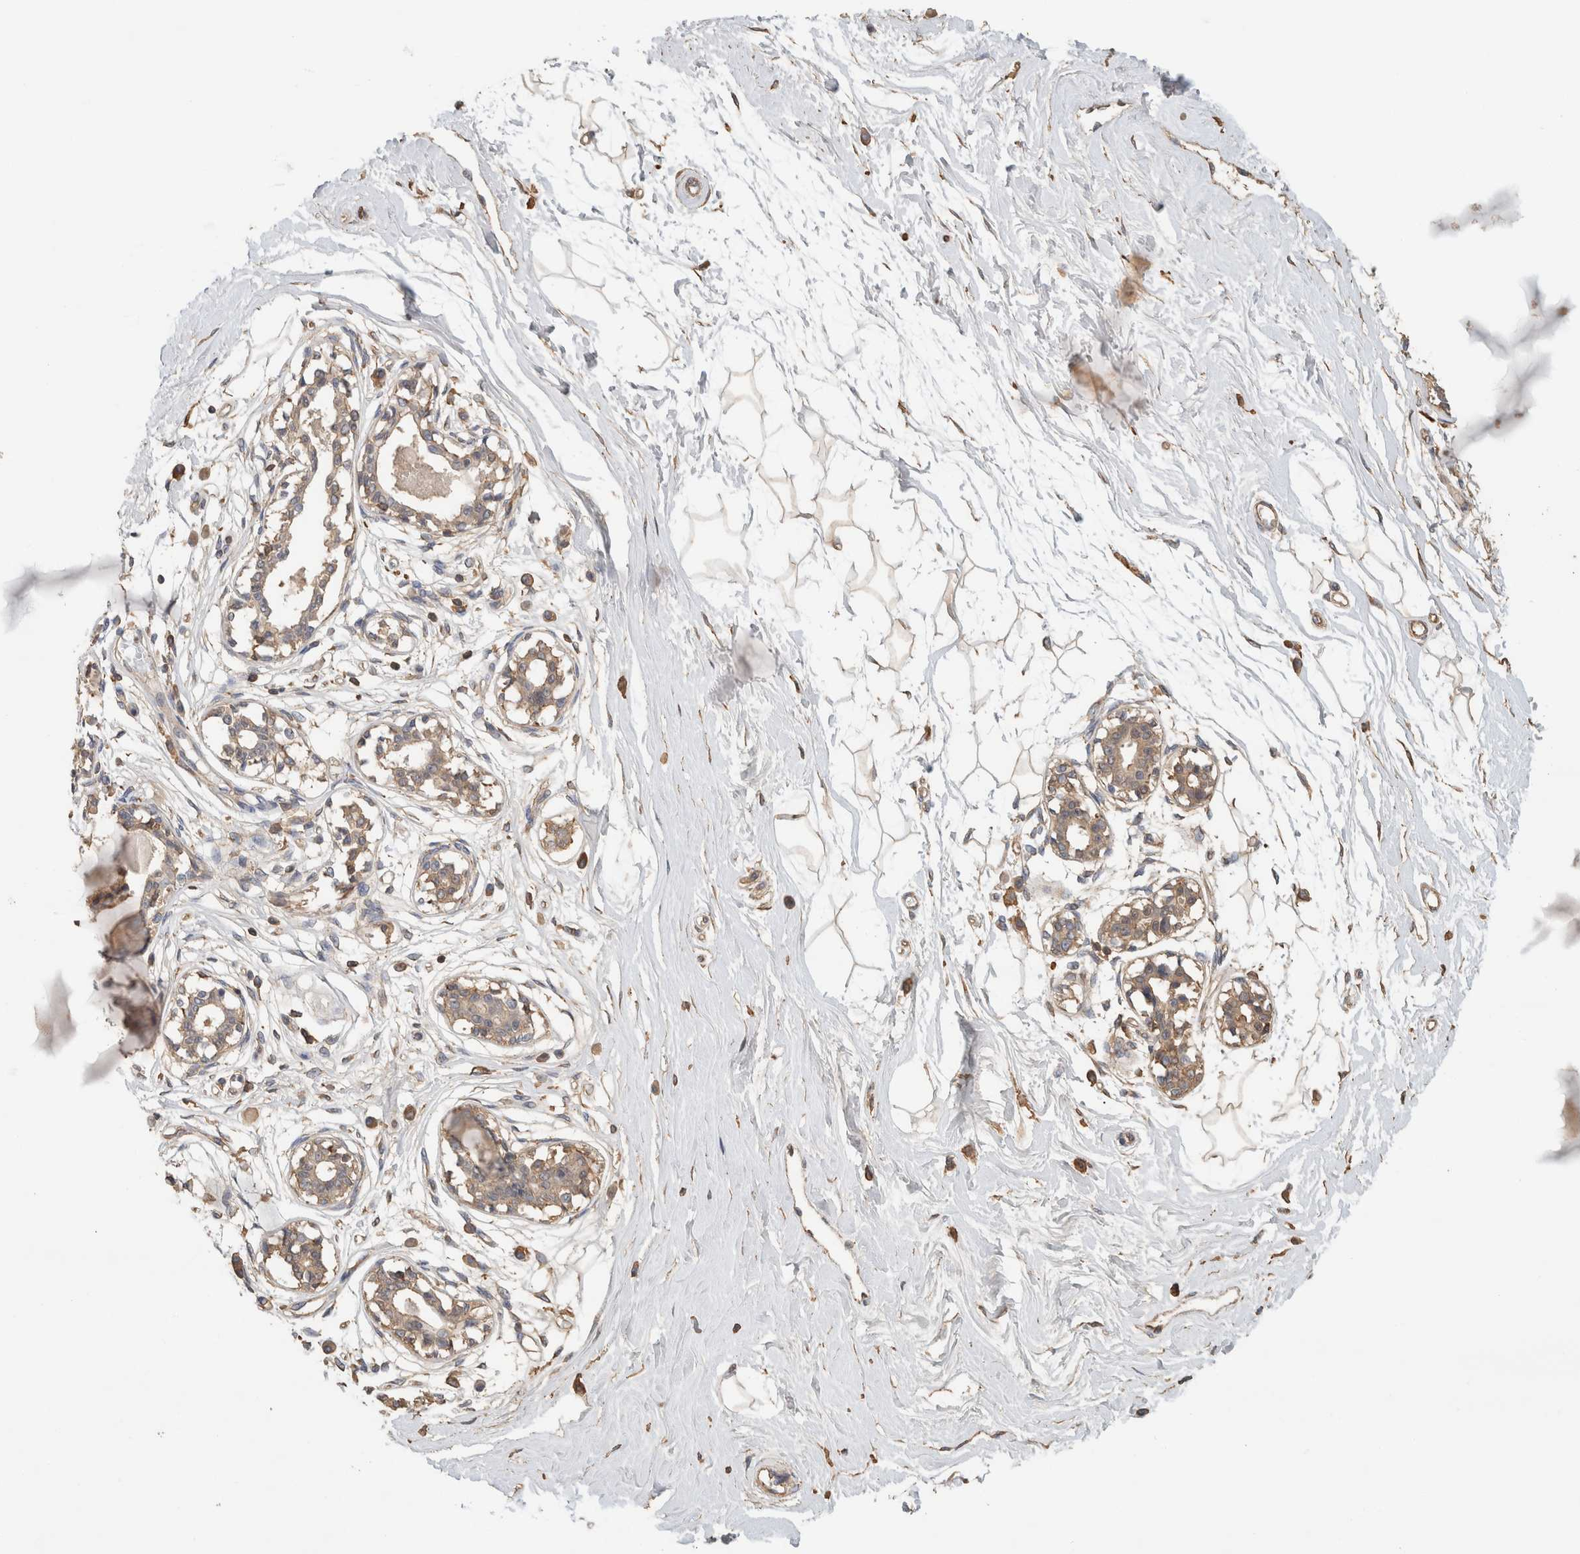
{"staining": {"intensity": "weak", "quantity": "25%-75%", "location": "cytoplasmic/membranous"}, "tissue": "breast", "cell_type": "Adipocytes", "image_type": "normal", "snomed": [{"axis": "morphology", "description": "Normal tissue, NOS"}, {"axis": "topography", "description": "Breast"}], "caption": "A brown stain shows weak cytoplasmic/membranous expression of a protein in adipocytes of normal human breast. (DAB (3,3'-diaminobenzidine) IHC, brown staining for protein, blue staining for nuclei).", "gene": "EIF4G3", "patient": {"sex": "female", "age": 45}}